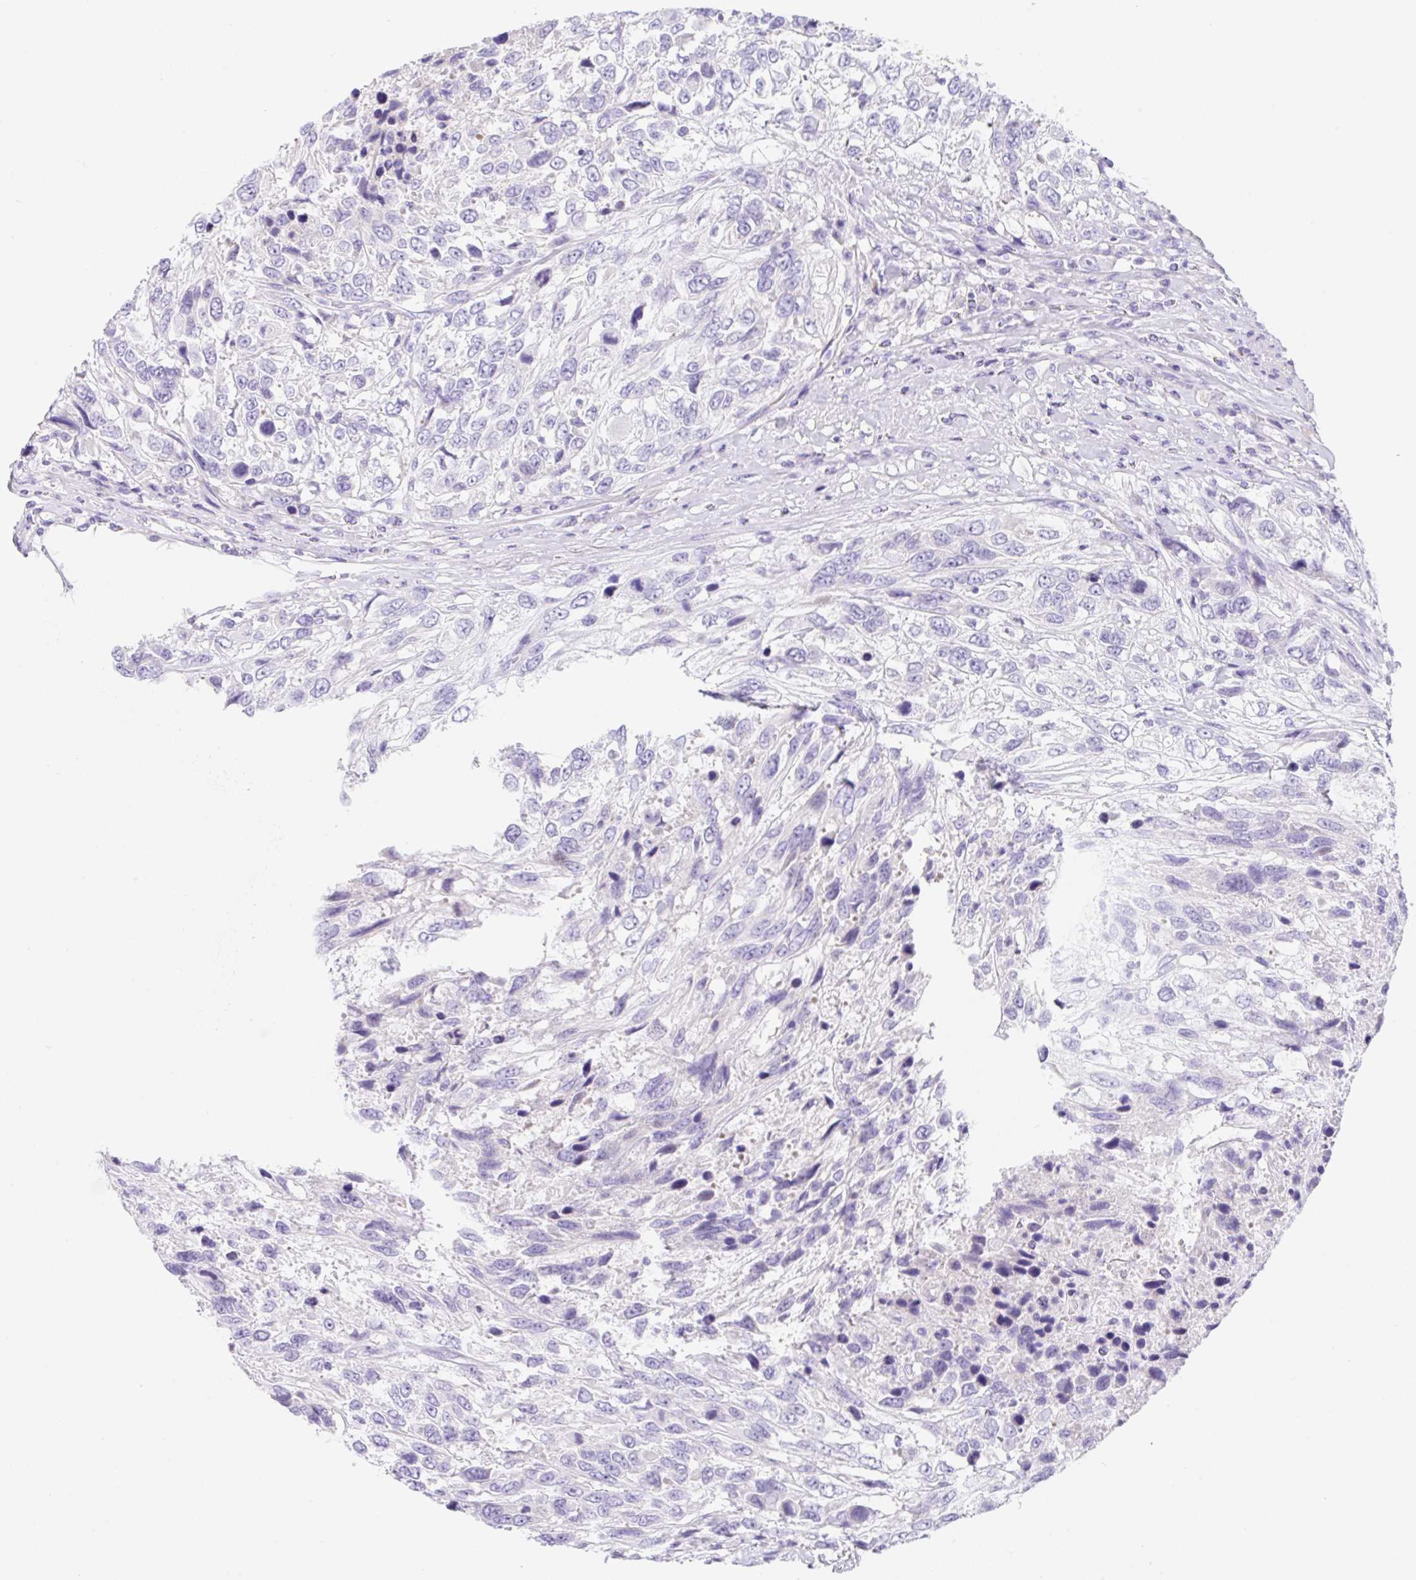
{"staining": {"intensity": "negative", "quantity": "none", "location": "none"}, "tissue": "urothelial cancer", "cell_type": "Tumor cells", "image_type": "cancer", "snomed": [{"axis": "morphology", "description": "Urothelial carcinoma, High grade"}, {"axis": "topography", "description": "Urinary bladder"}], "caption": "Immunohistochemistry (IHC) histopathology image of human urothelial cancer stained for a protein (brown), which demonstrates no positivity in tumor cells.", "gene": "KLK8", "patient": {"sex": "female", "age": 70}}